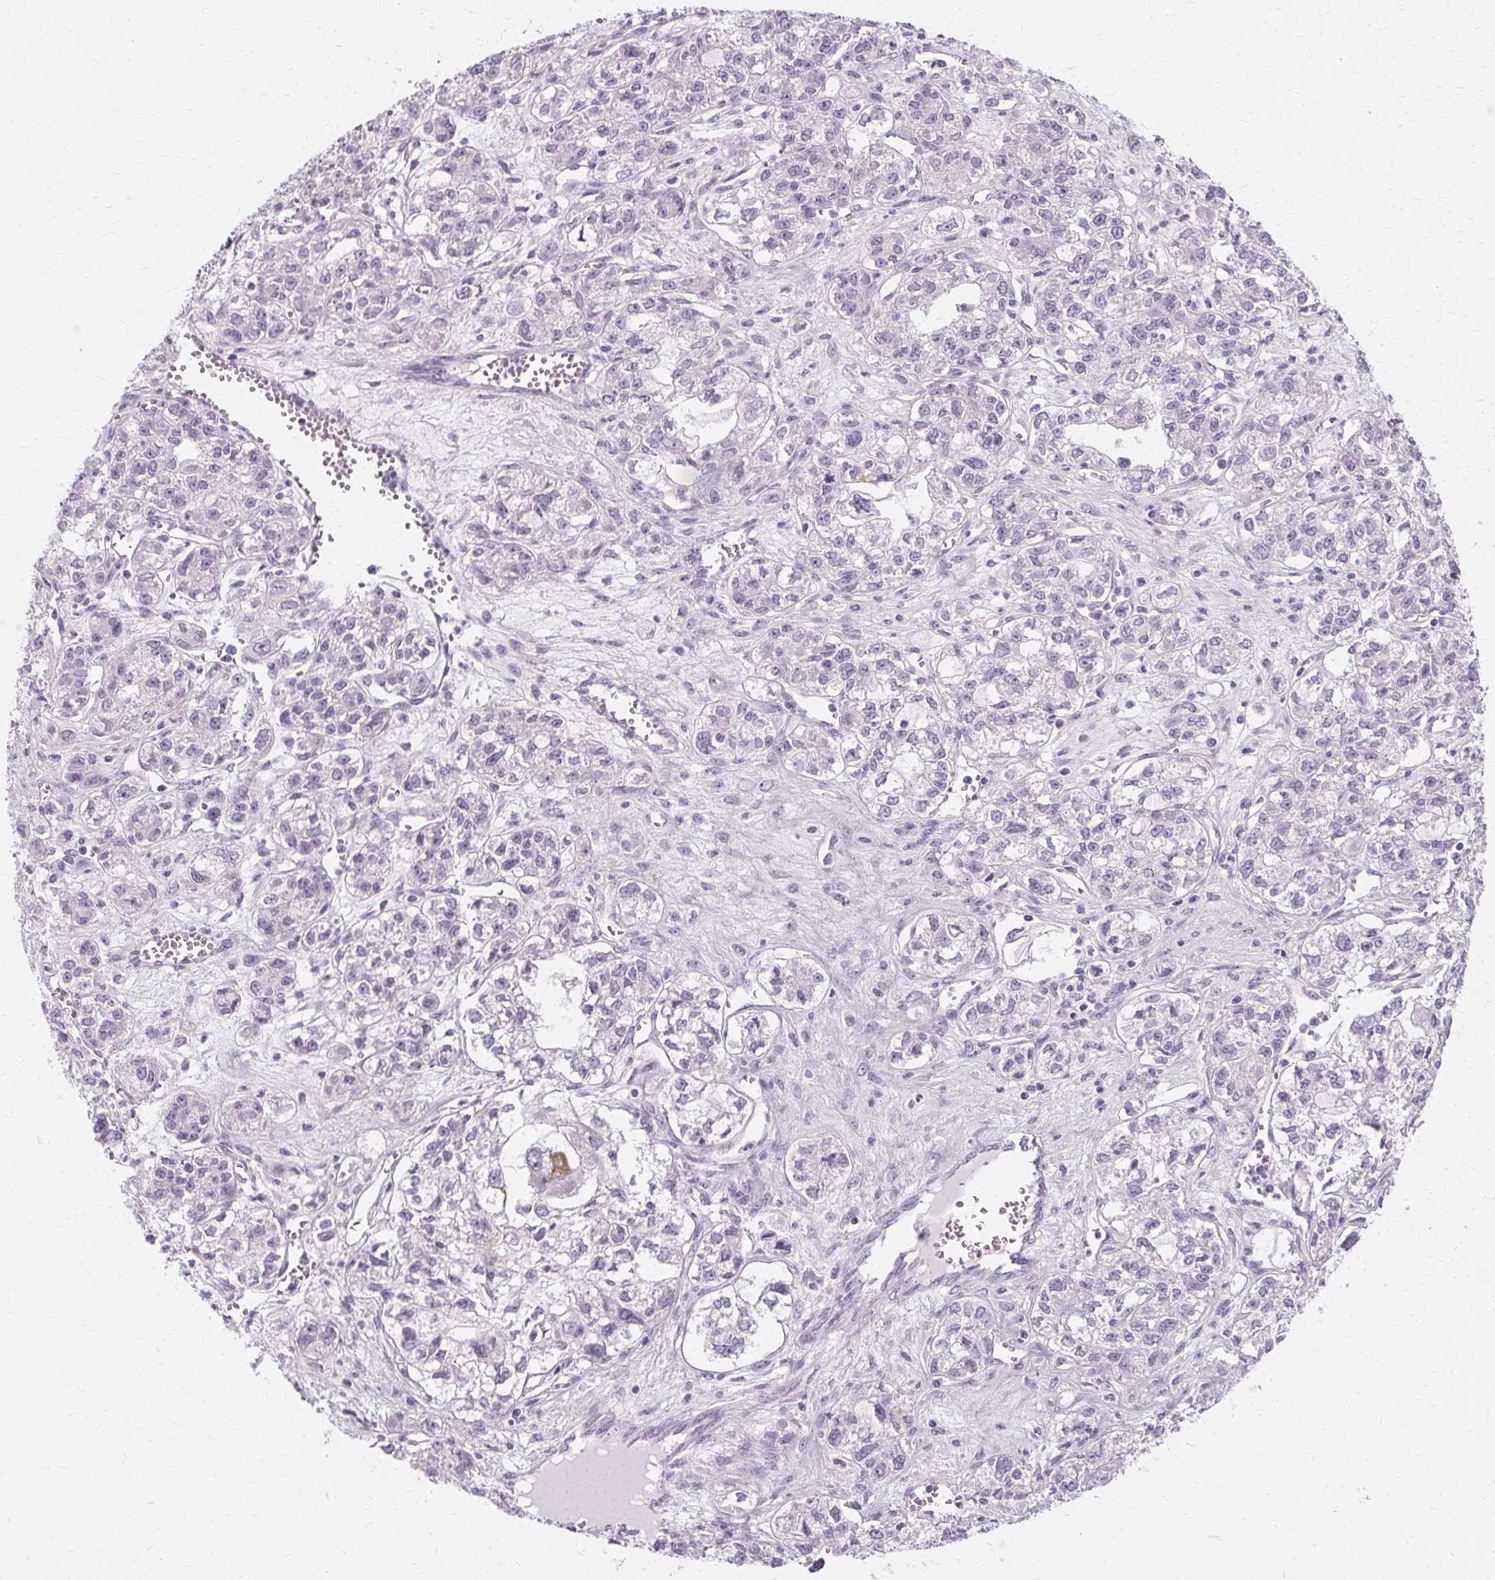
{"staining": {"intensity": "negative", "quantity": "none", "location": "none"}, "tissue": "ovarian cancer", "cell_type": "Tumor cells", "image_type": "cancer", "snomed": [{"axis": "morphology", "description": "Carcinoma, endometroid"}, {"axis": "topography", "description": "Ovary"}], "caption": "This is a histopathology image of immunohistochemistry staining of endometroid carcinoma (ovarian), which shows no staining in tumor cells. (DAB IHC, high magnification).", "gene": "KRT6C", "patient": {"sex": "female", "age": 64}}